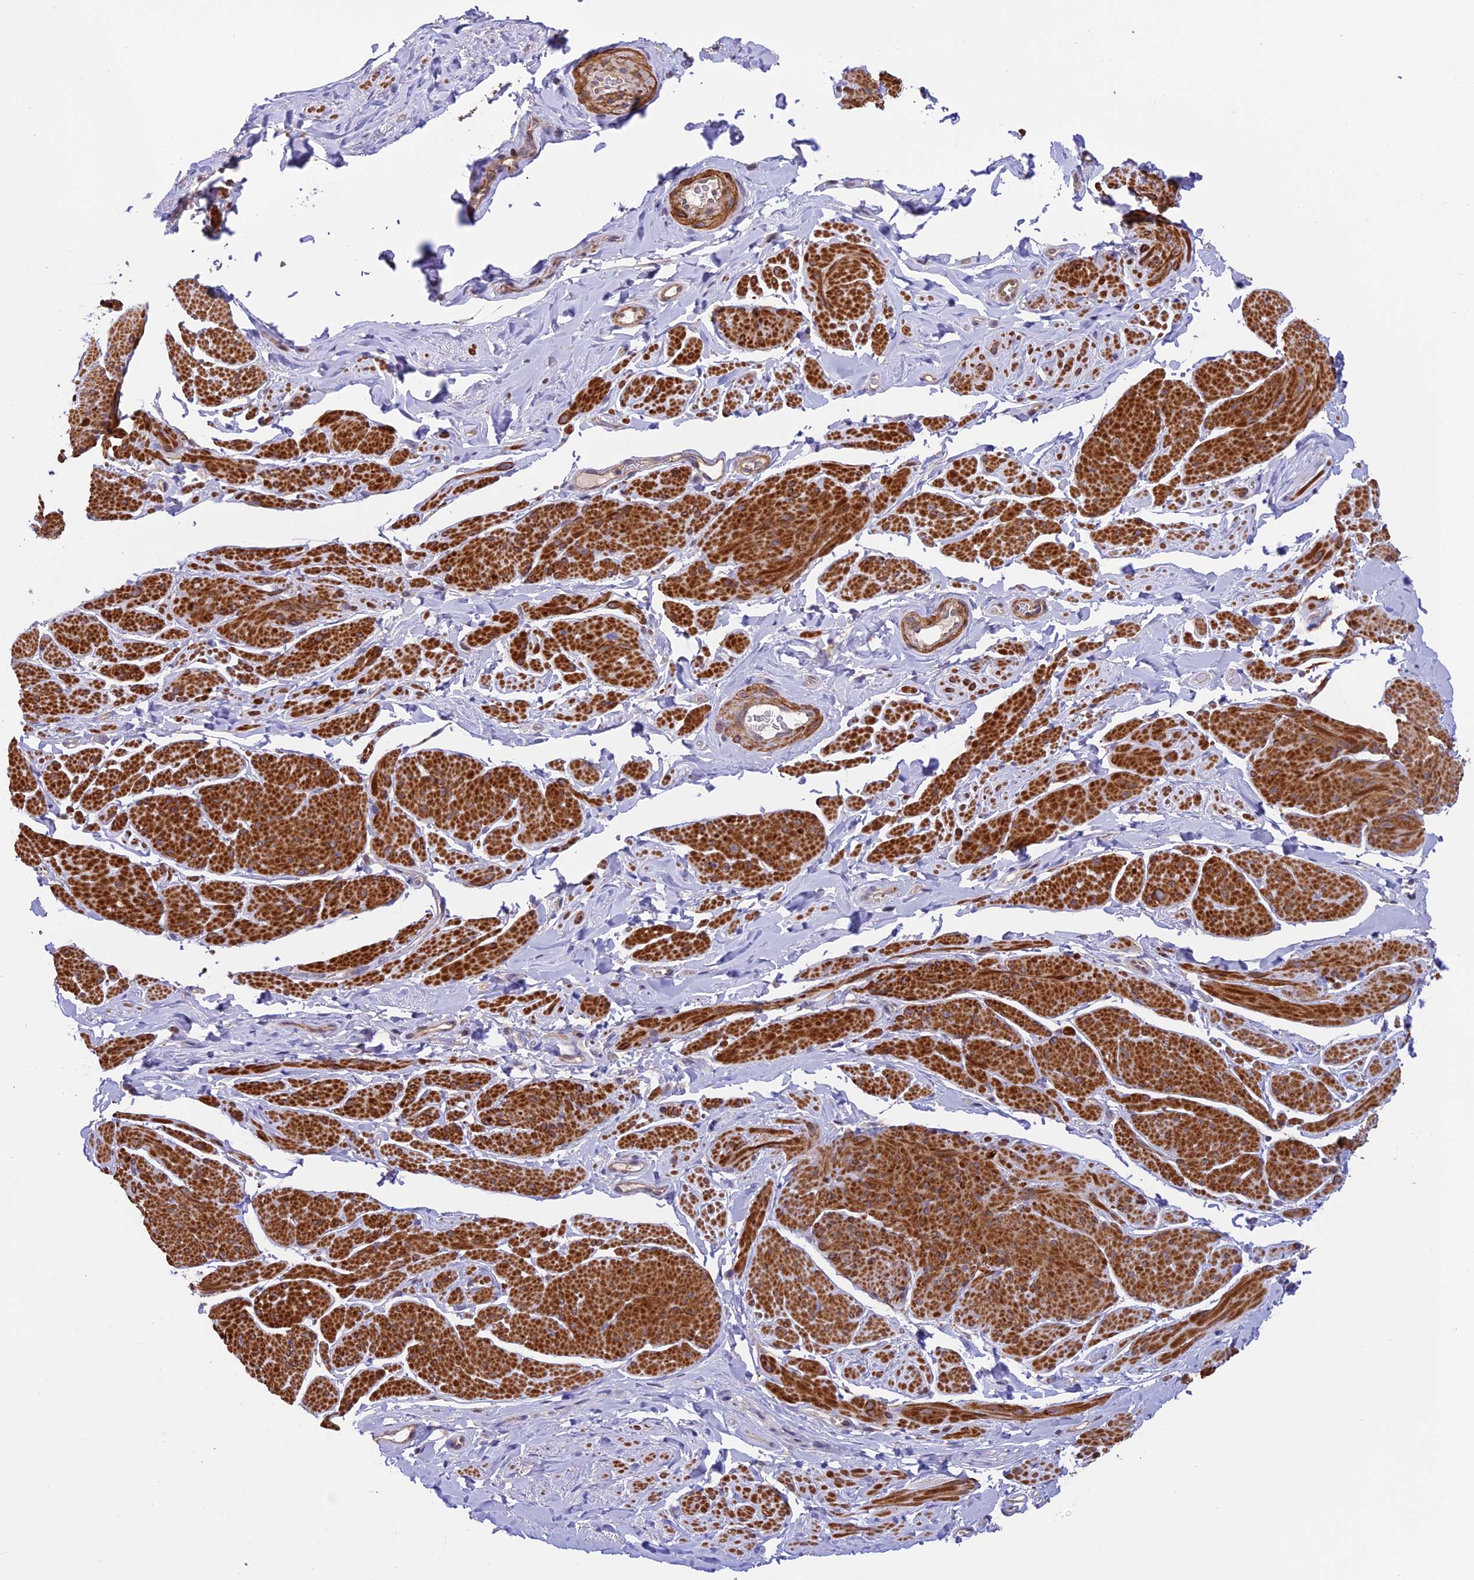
{"staining": {"intensity": "strong", "quantity": "25%-75%", "location": "cytoplasmic/membranous"}, "tissue": "smooth muscle", "cell_type": "Smooth muscle cells", "image_type": "normal", "snomed": [{"axis": "morphology", "description": "Normal tissue, NOS"}, {"axis": "topography", "description": "Smooth muscle"}, {"axis": "topography", "description": "Peripheral nerve tissue"}], "caption": "This histopathology image displays immunohistochemistry staining of benign human smooth muscle, with high strong cytoplasmic/membranous positivity in about 25%-75% of smooth muscle cells.", "gene": "PSMB3", "patient": {"sex": "male", "age": 69}}